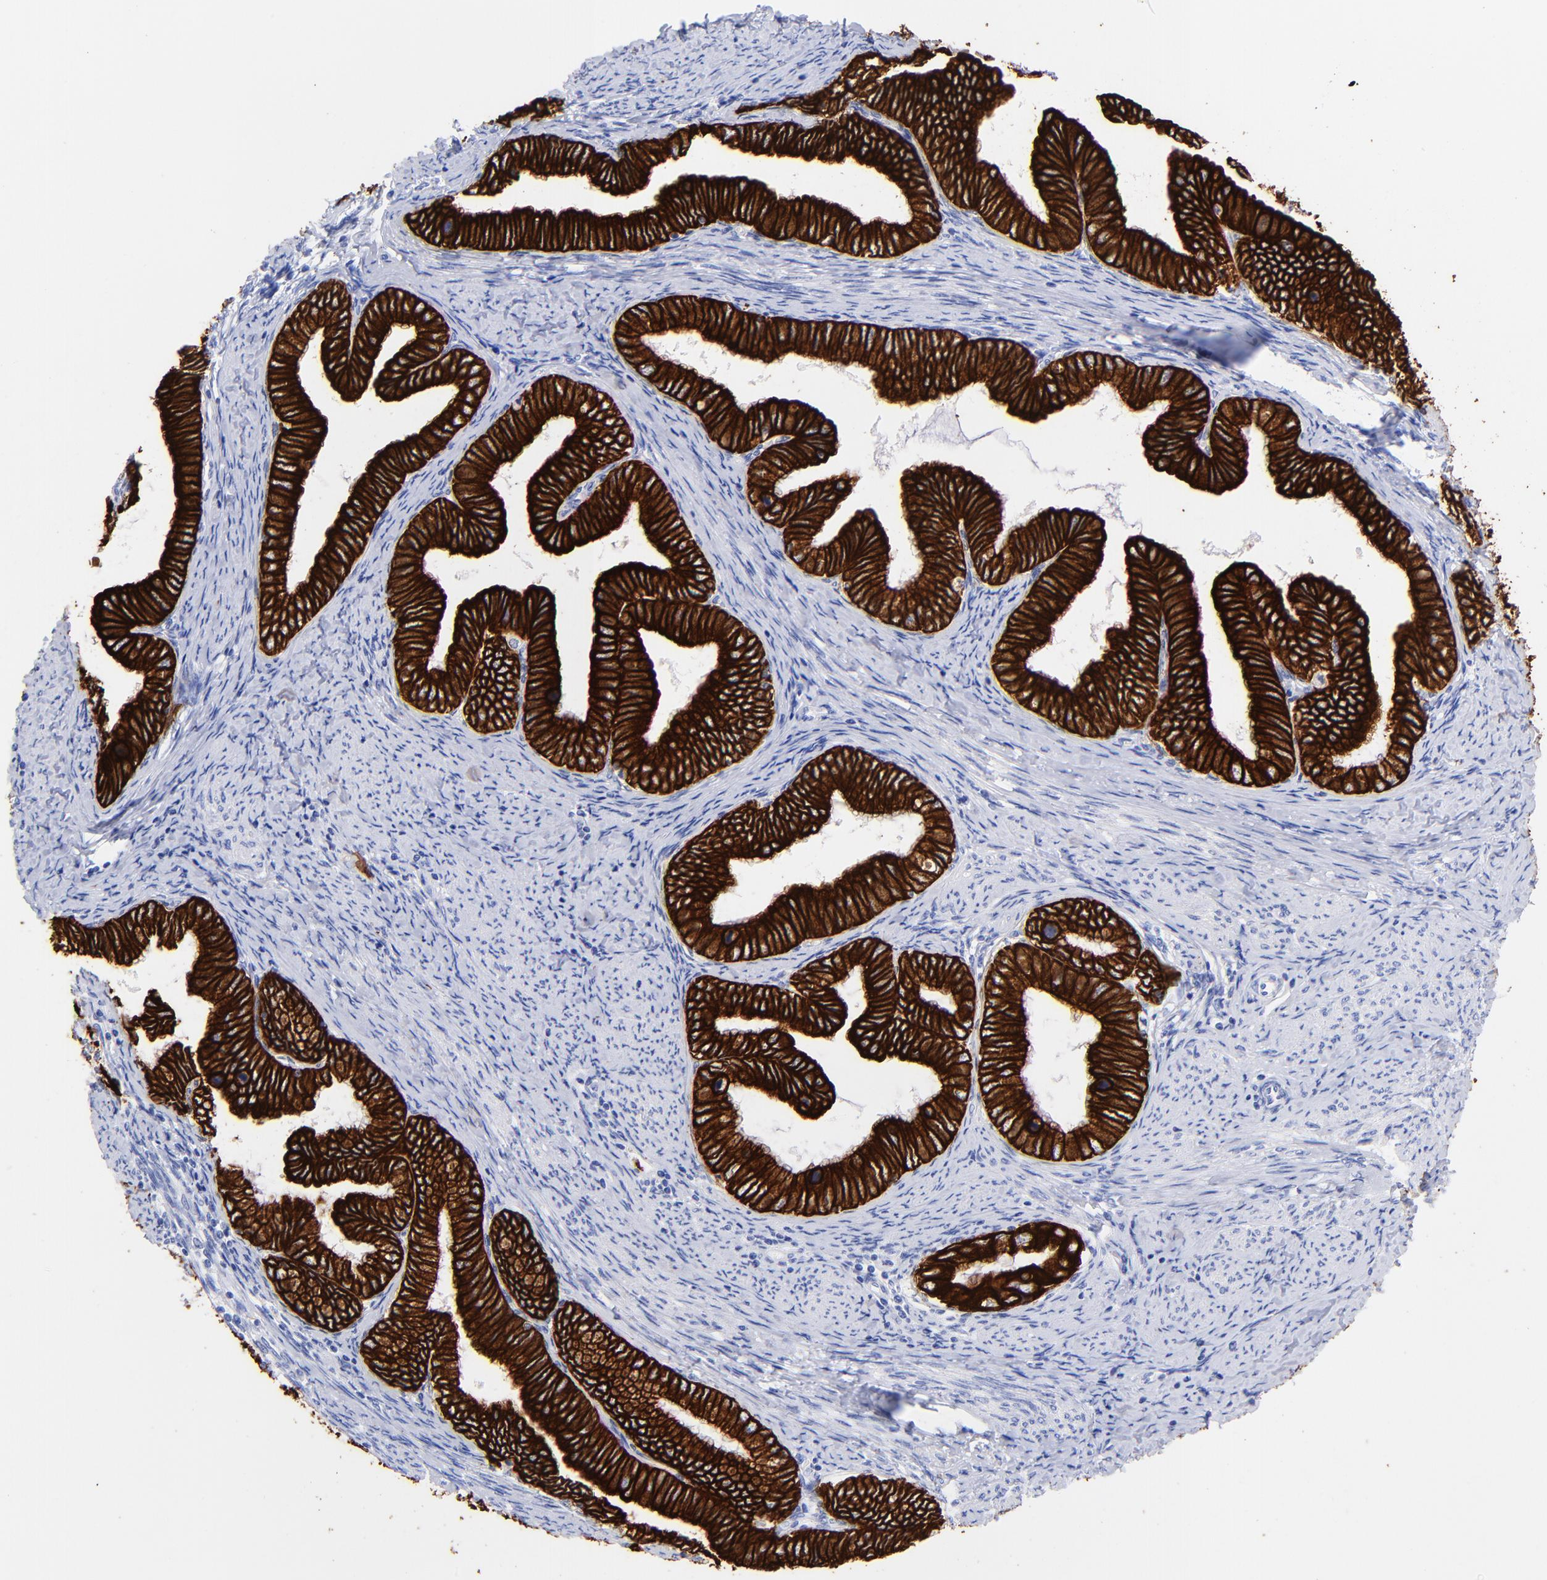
{"staining": {"intensity": "strong", "quantity": ">75%", "location": "cytoplasmic/membranous"}, "tissue": "cervical cancer", "cell_type": "Tumor cells", "image_type": "cancer", "snomed": [{"axis": "morphology", "description": "Adenocarcinoma, NOS"}, {"axis": "topography", "description": "Cervix"}], "caption": "This micrograph shows immunohistochemistry staining of human adenocarcinoma (cervical), with high strong cytoplasmic/membranous positivity in about >75% of tumor cells.", "gene": "KRT19", "patient": {"sex": "female", "age": 49}}